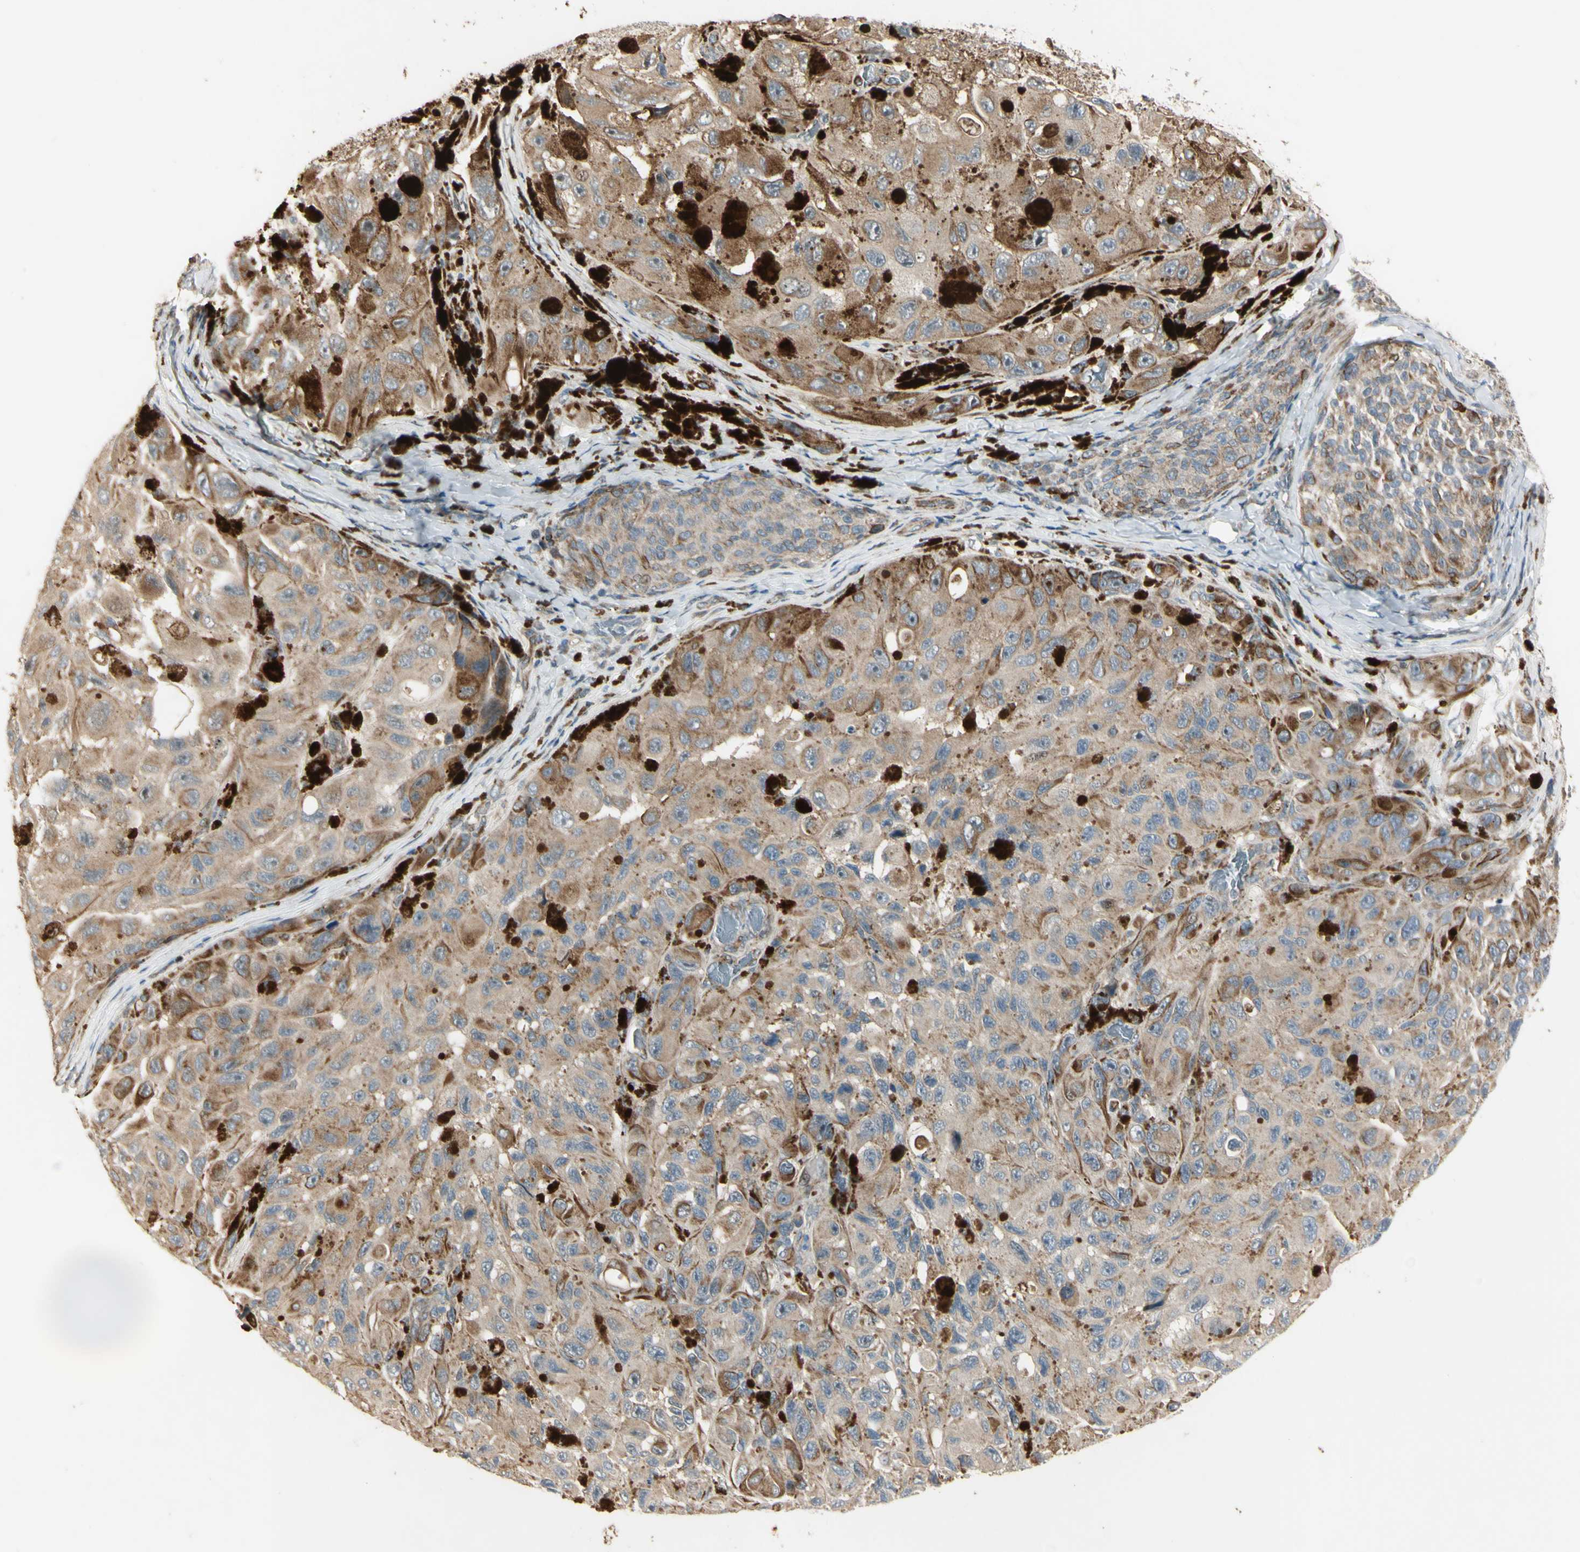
{"staining": {"intensity": "weak", "quantity": ">75%", "location": "cytoplasmic/membranous"}, "tissue": "melanoma", "cell_type": "Tumor cells", "image_type": "cancer", "snomed": [{"axis": "morphology", "description": "Malignant melanoma, NOS"}, {"axis": "topography", "description": "Skin"}], "caption": "Tumor cells show weak cytoplasmic/membranous staining in about >75% of cells in malignant melanoma.", "gene": "NDFIP1", "patient": {"sex": "female", "age": 73}}